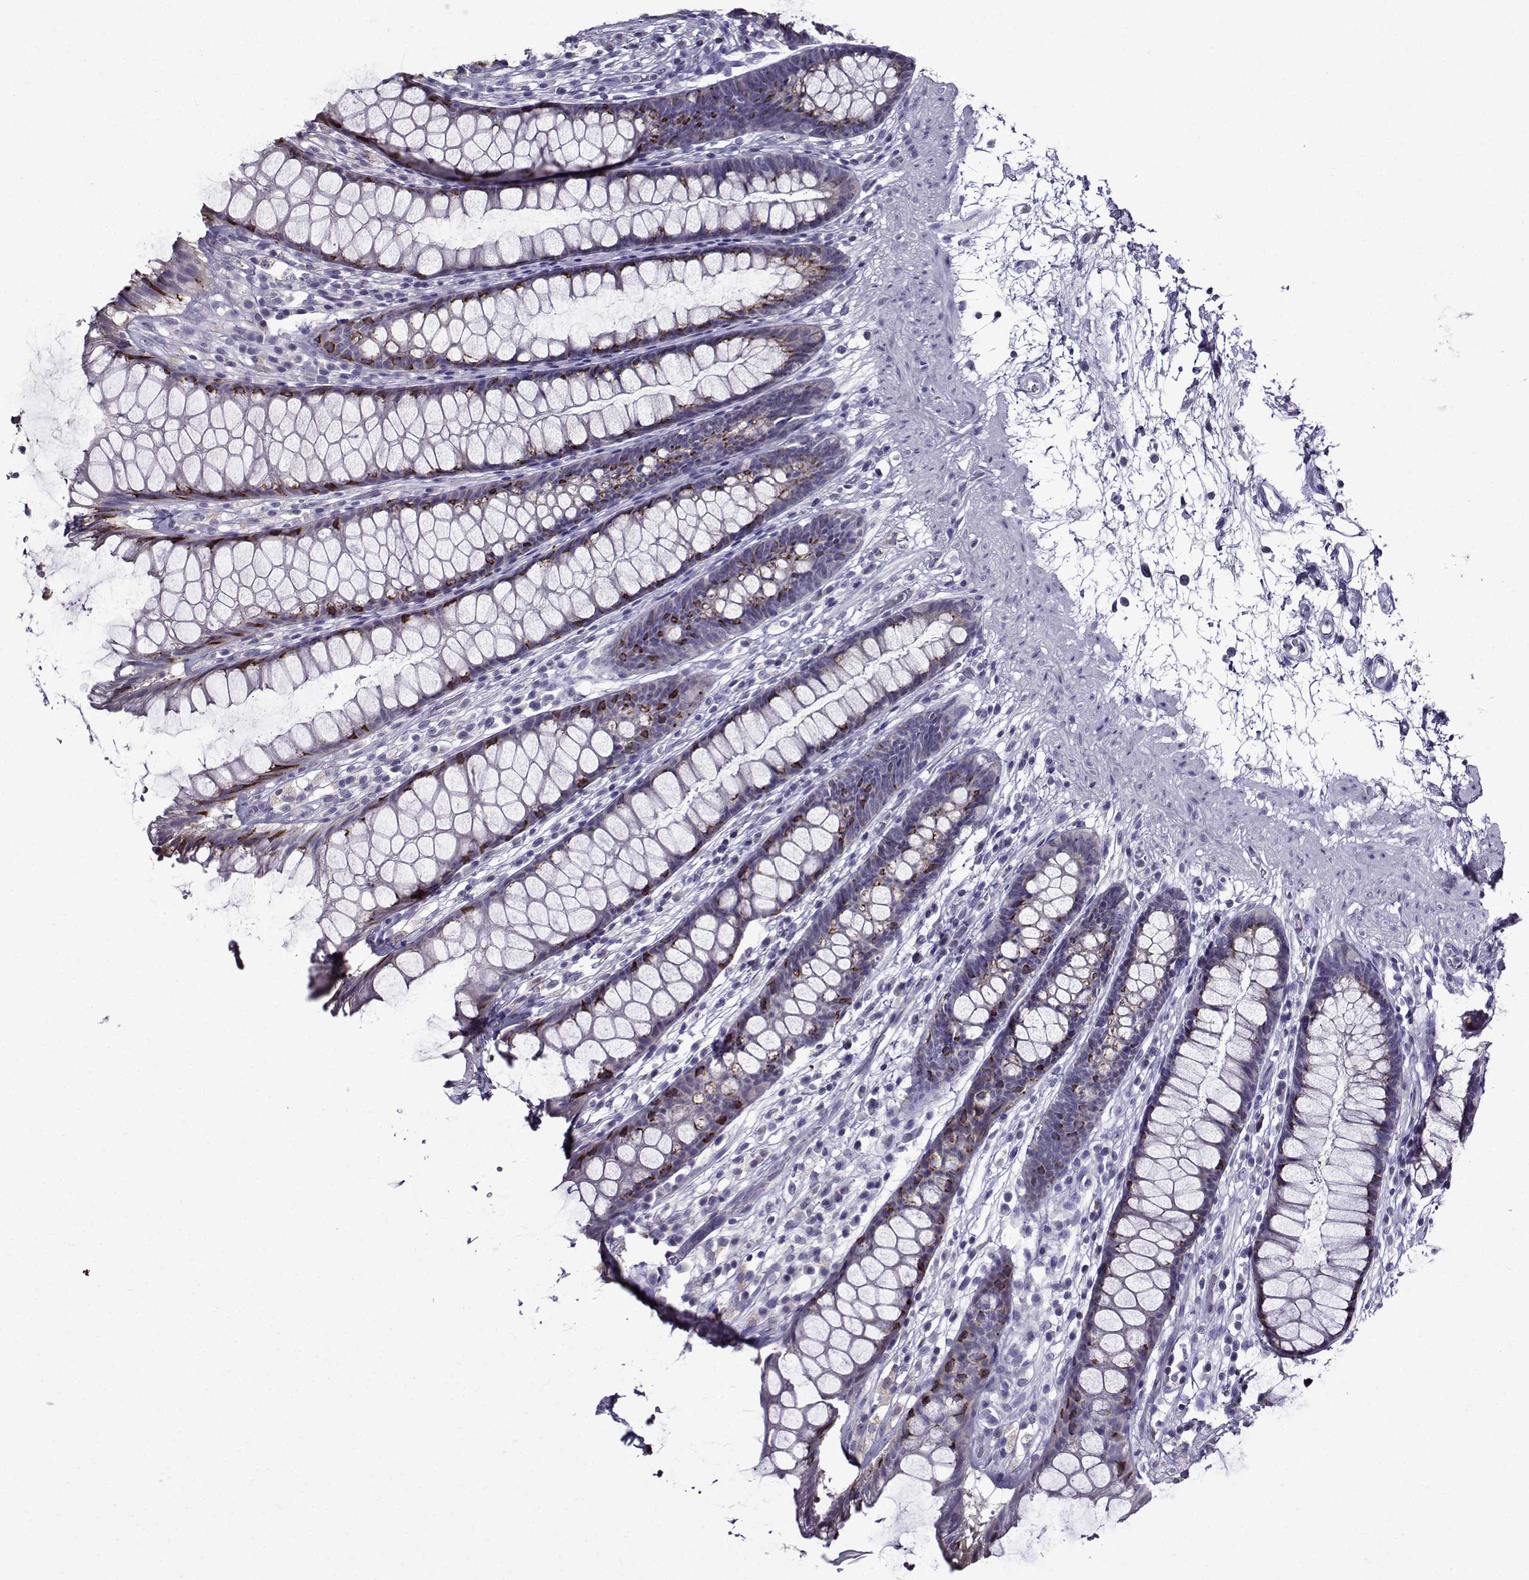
{"staining": {"intensity": "strong", "quantity": "<25%", "location": "cytoplasmic/membranous"}, "tissue": "rectum", "cell_type": "Glandular cells", "image_type": "normal", "snomed": [{"axis": "morphology", "description": "Normal tissue, NOS"}, {"axis": "topography", "description": "Rectum"}], "caption": "Glandular cells reveal strong cytoplasmic/membranous expression in about <25% of cells in normal rectum. The staining was performed using DAB to visualize the protein expression in brown, while the nuclei were stained in blue with hematoxylin (Magnification: 20x).", "gene": "TMEM266", "patient": {"sex": "male", "age": 72}}